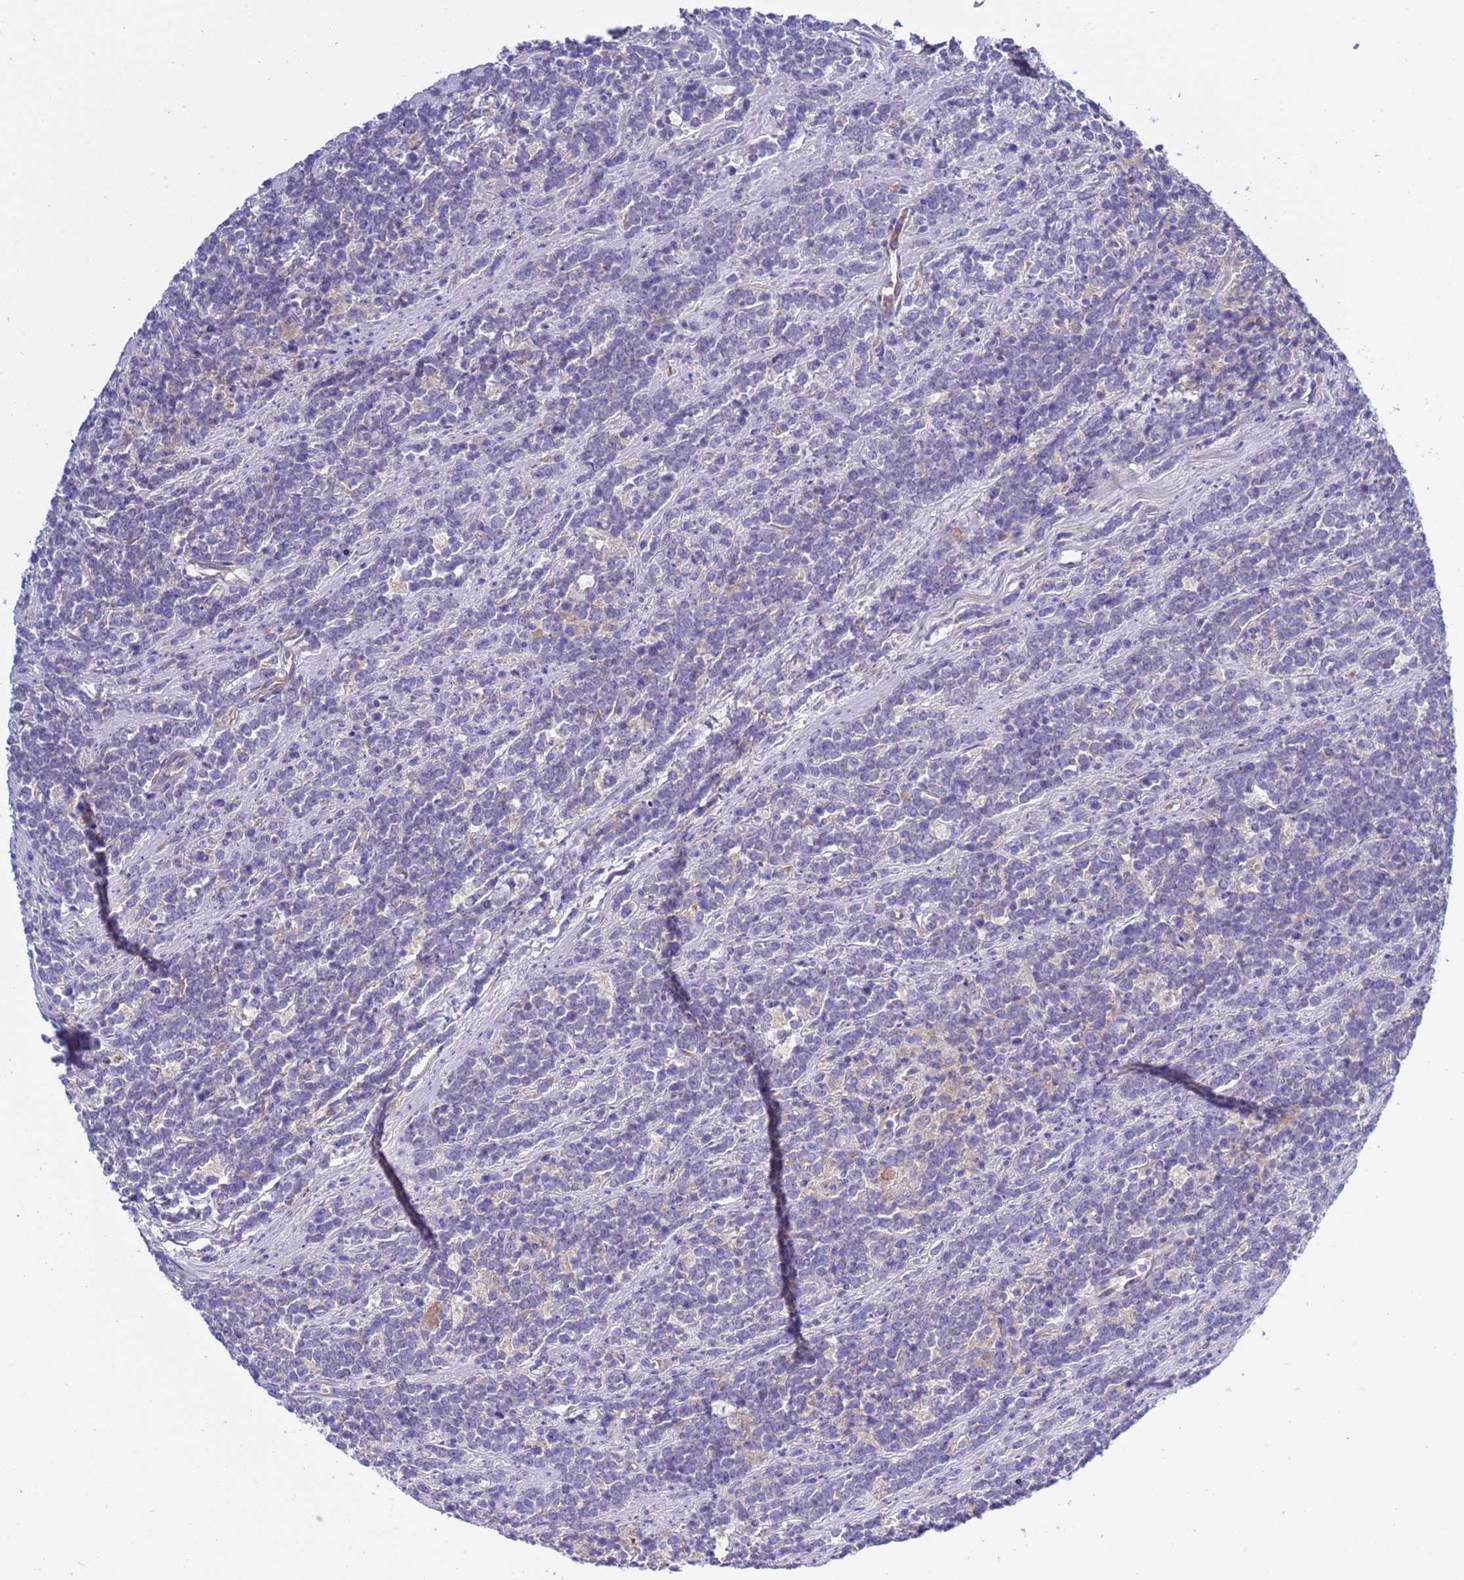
{"staining": {"intensity": "negative", "quantity": "none", "location": "none"}, "tissue": "lymphoma", "cell_type": "Tumor cells", "image_type": "cancer", "snomed": [{"axis": "morphology", "description": "Malignant lymphoma, non-Hodgkin's type, High grade"}, {"axis": "topography", "description": "Small intestine"}, {"axis": "topography", "description": "Colon"}], "caption": "Human lymphoma stained for a protein using IHC demonstrates no staining in tumor cells.", "gene": "RC3H2", "patient": {"sex": "male", "age": 8}}